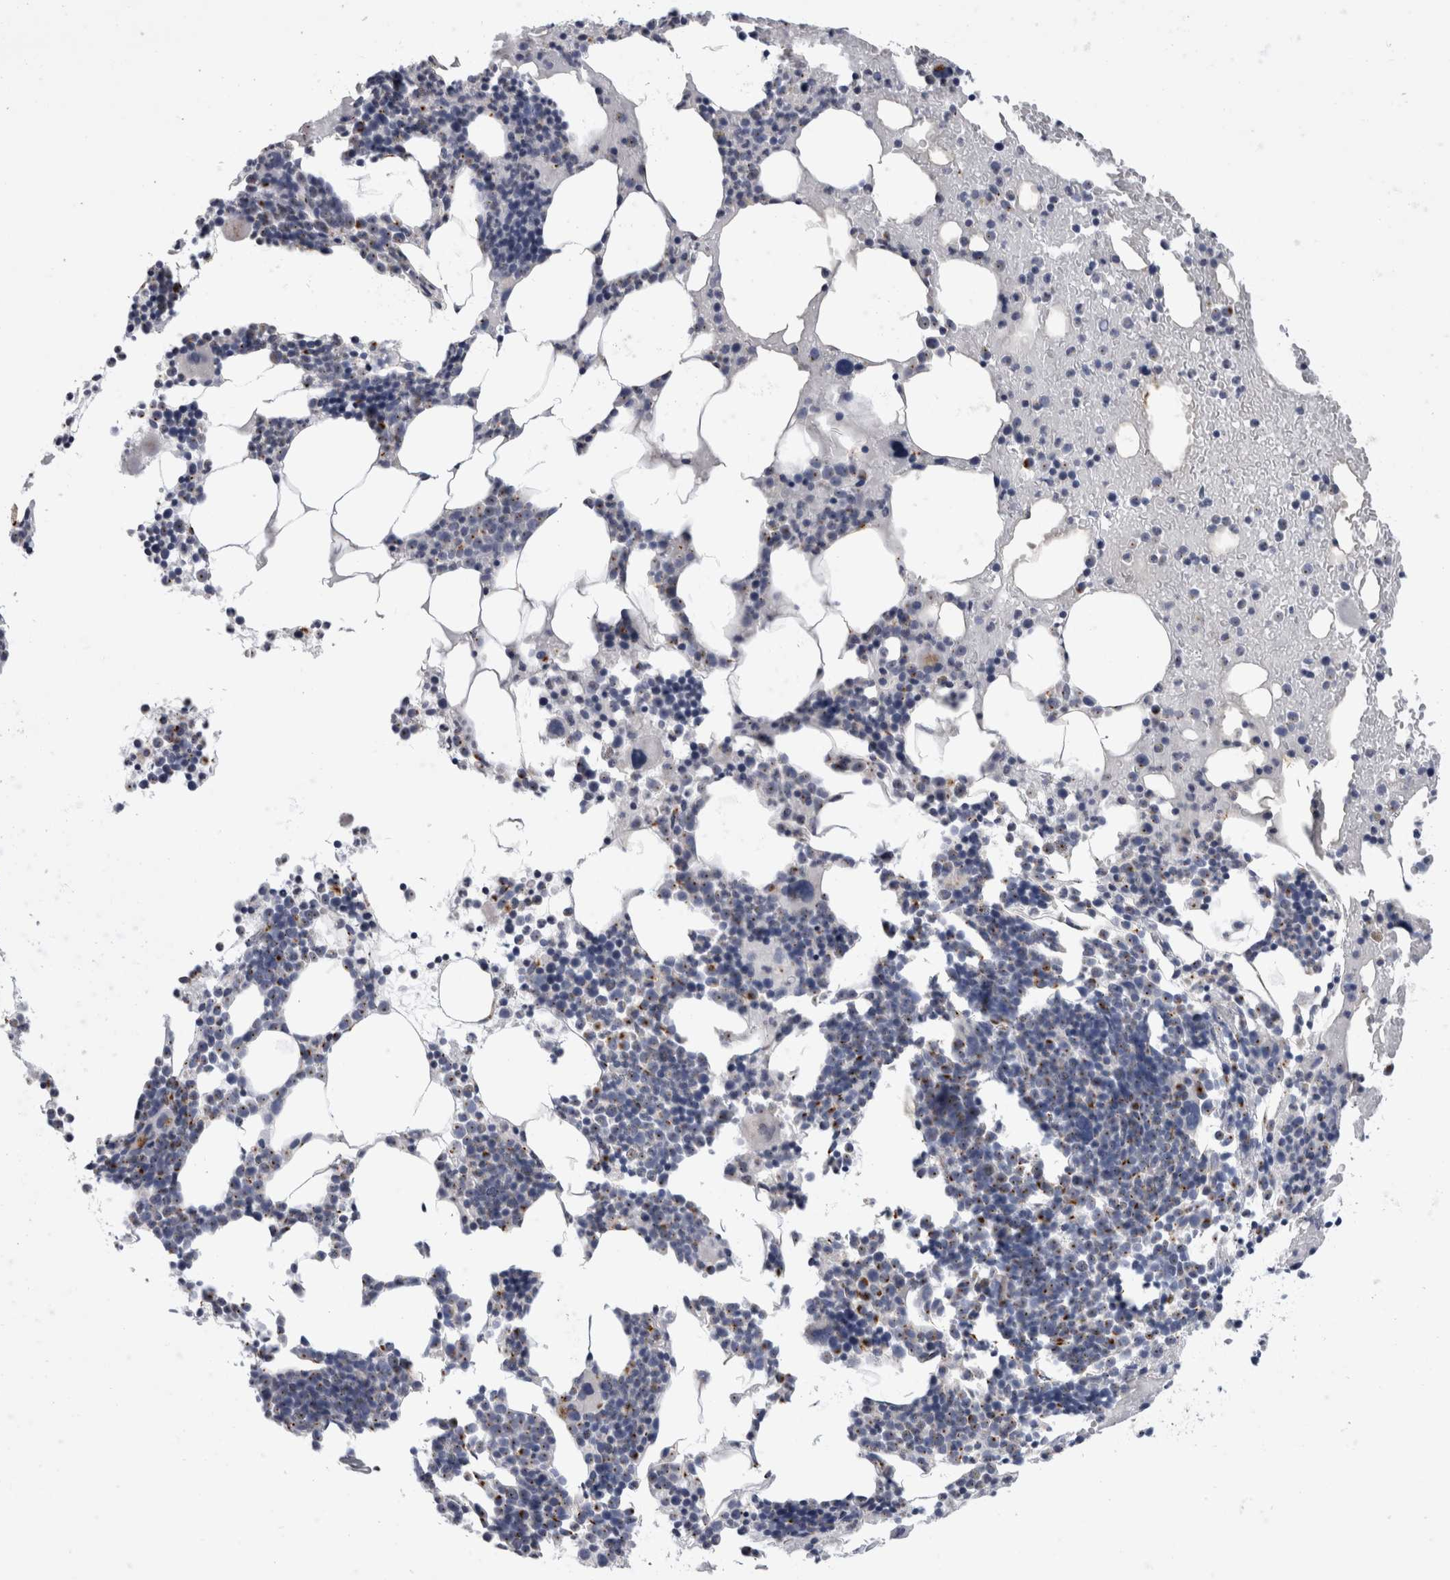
{"staining": {"intensity": "weak", "quantity": "25%-75%", "location": "cytoplasmic/membranous"}, "tissue": "bone marrow", "cell_type": "Hematopoietic cells", "image_type": "normal", "snomed": [{"axis": "morphology", "description": "Normal tissue, NOS"}, {"axis": "morphology", "description": "Inflammation, NOS"}, {"axis": "topography", "description": "Bone marrow"}], "caption": "Protein expression analysis of unremarkable human bone marrow reveals weak cytoplasmic/membranous expression in about 25%-75% of hematopoietic cells.", "gene": "AKAP9", "patient": {"sex": "male", "age": 68}}